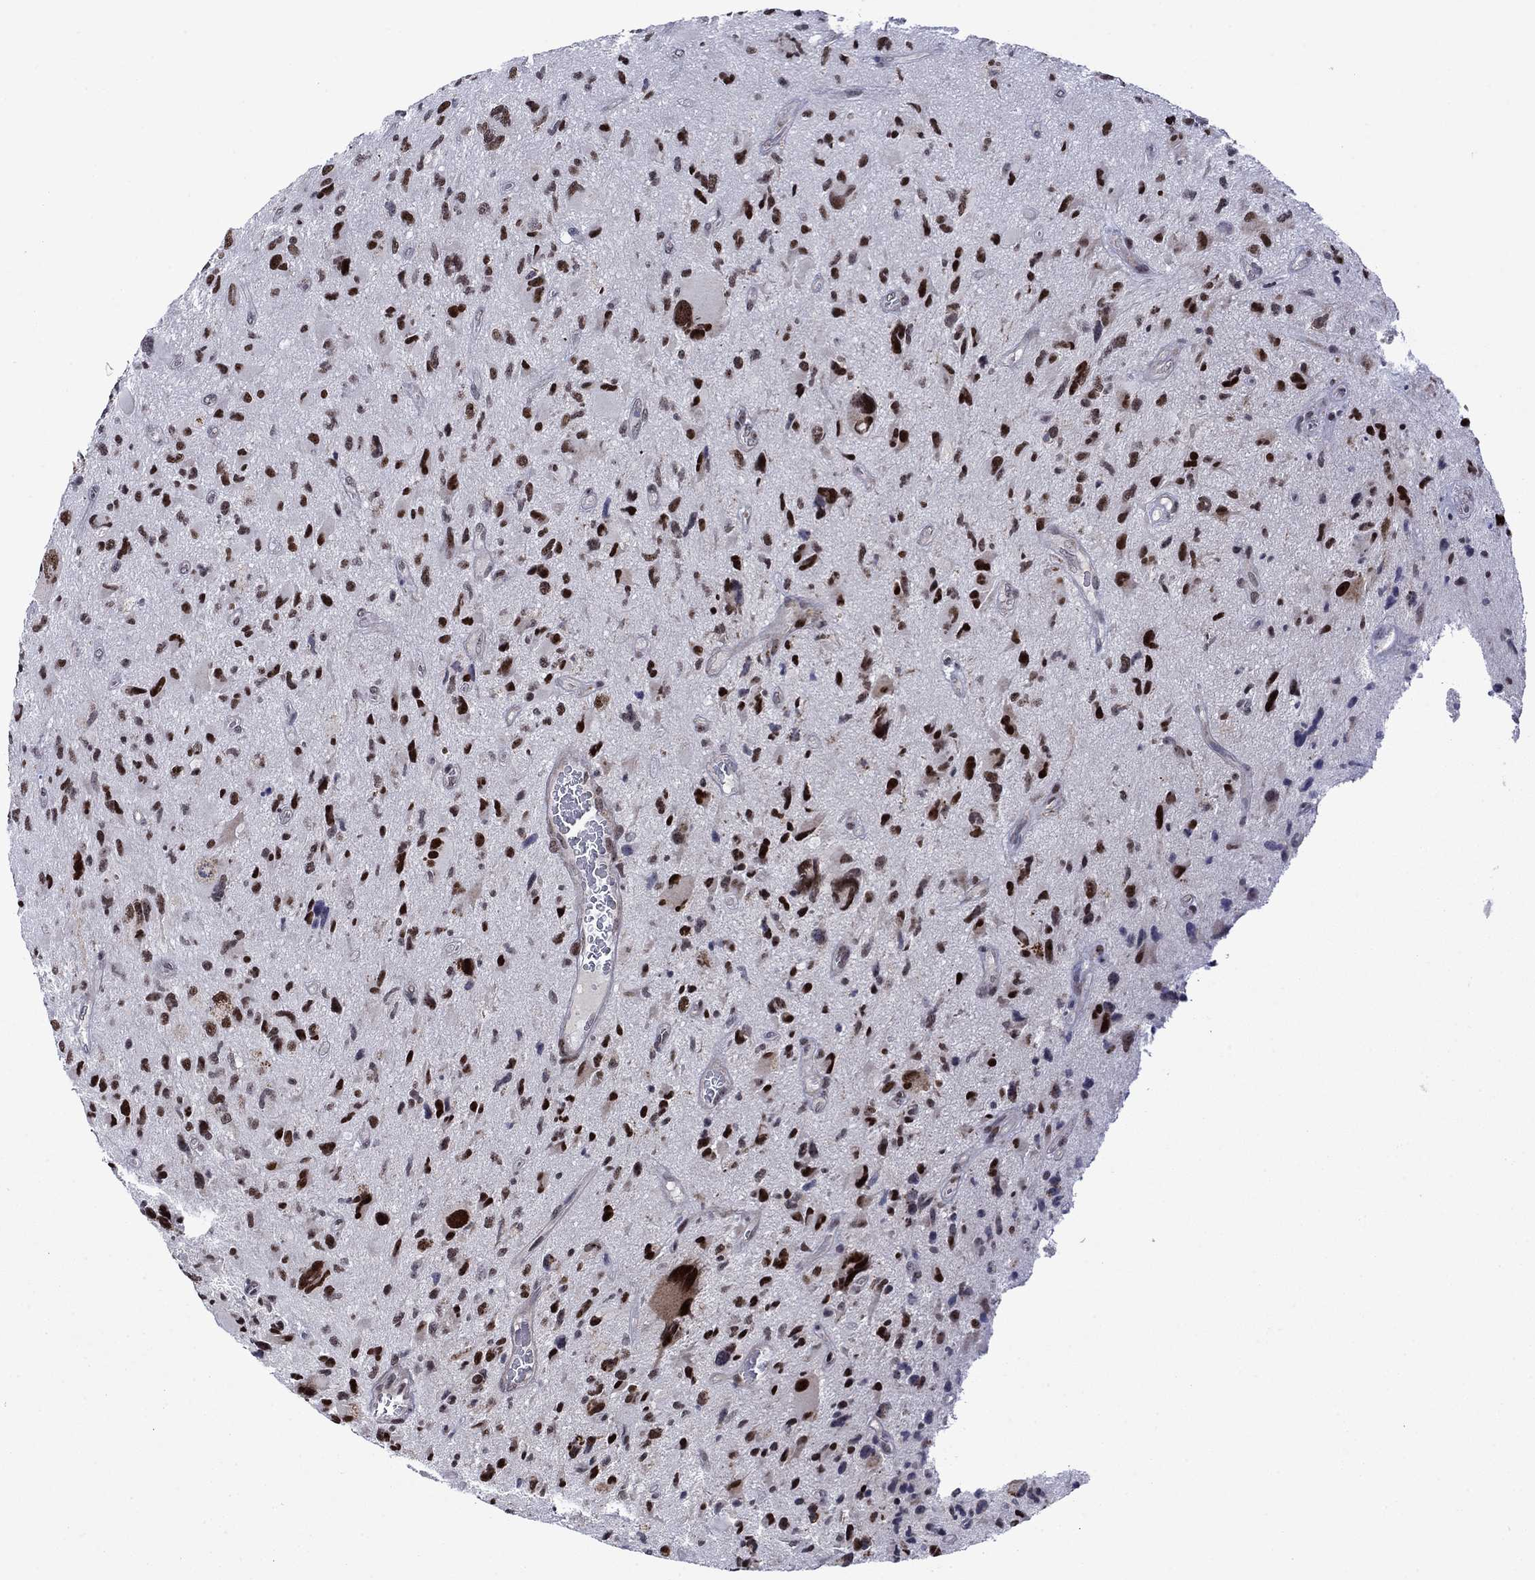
{"staining": {"intensity": "strong", "quantity": "25%-75%", "location": "nuclear"}, "tissue": "glioma", "cell_type": "Tumor cells", "image_type": "cancer", "snomed": [{"axis": "morphology", "description": "Glioma, malignant, NOS"}, {"axis": "morphology", "description": "Glioma, malignant, High grade"}, {"axis": "topography", "description": "Brain"}], "caption": "Glioma (malignant) tissue displays strong nuclear expression in approximately 25%-75% of tumor cells, visualized by immunohistochemistry.", "gene": "SURF2", "patient": {"sex": "female", "age": 71}}